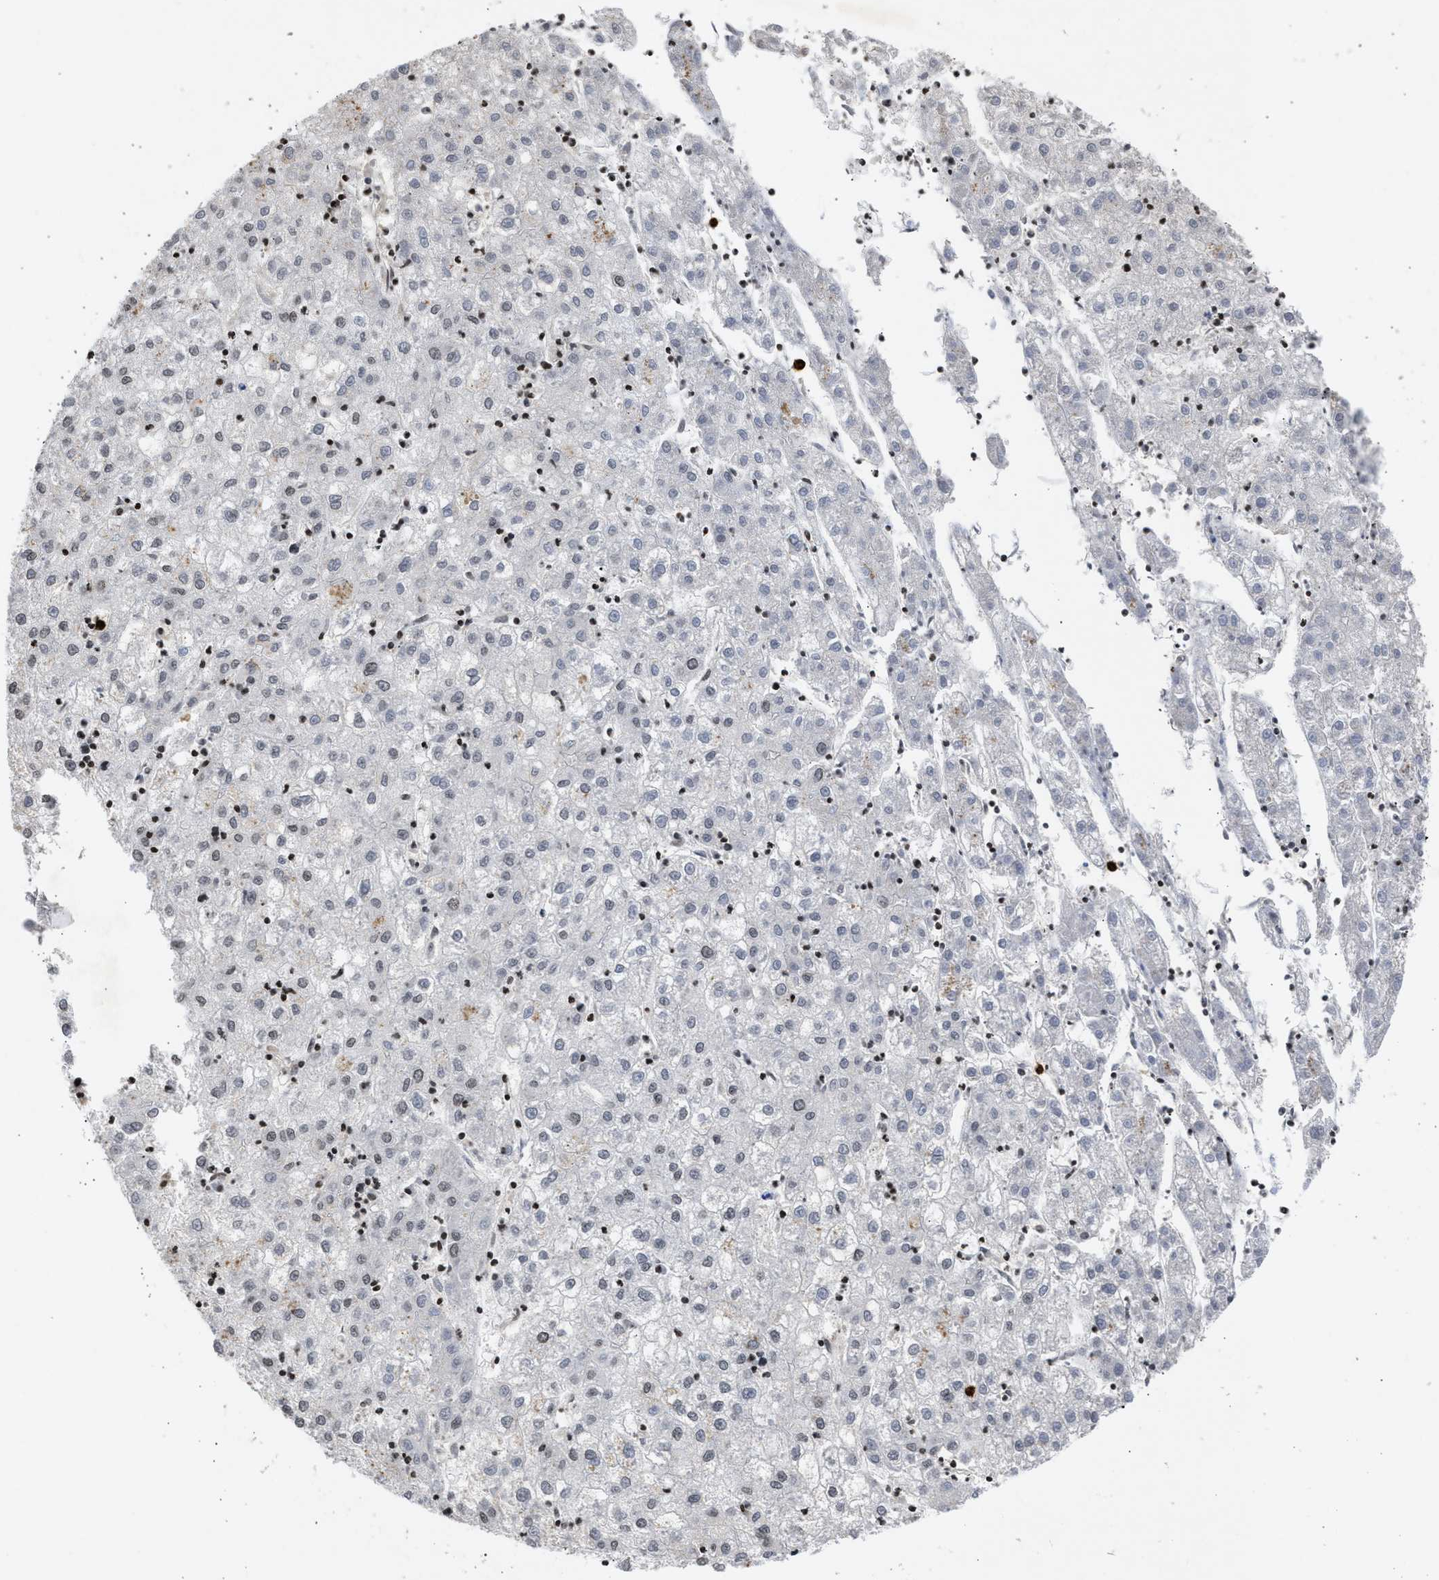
{"staining": {"intensity": "negative", "quantity": "none", "location": "none"}, "tissue": "liver cancer", "cell_type": "Tumor cells", "image_type": "cancer", "snomed": [{"axis": "morphology", "description": "Carcinoma, Hepatocellular, NOS"}, {"axis": "topography", "description": "Liver"}], "caption": "DAB immunohistochemical staining of human hepatocellular carcinoma (liver) exhibits no significant positivity in tumor cells.", "gene": "ENSG00000142539", "patient": {"sex": "male", "age": 72}}